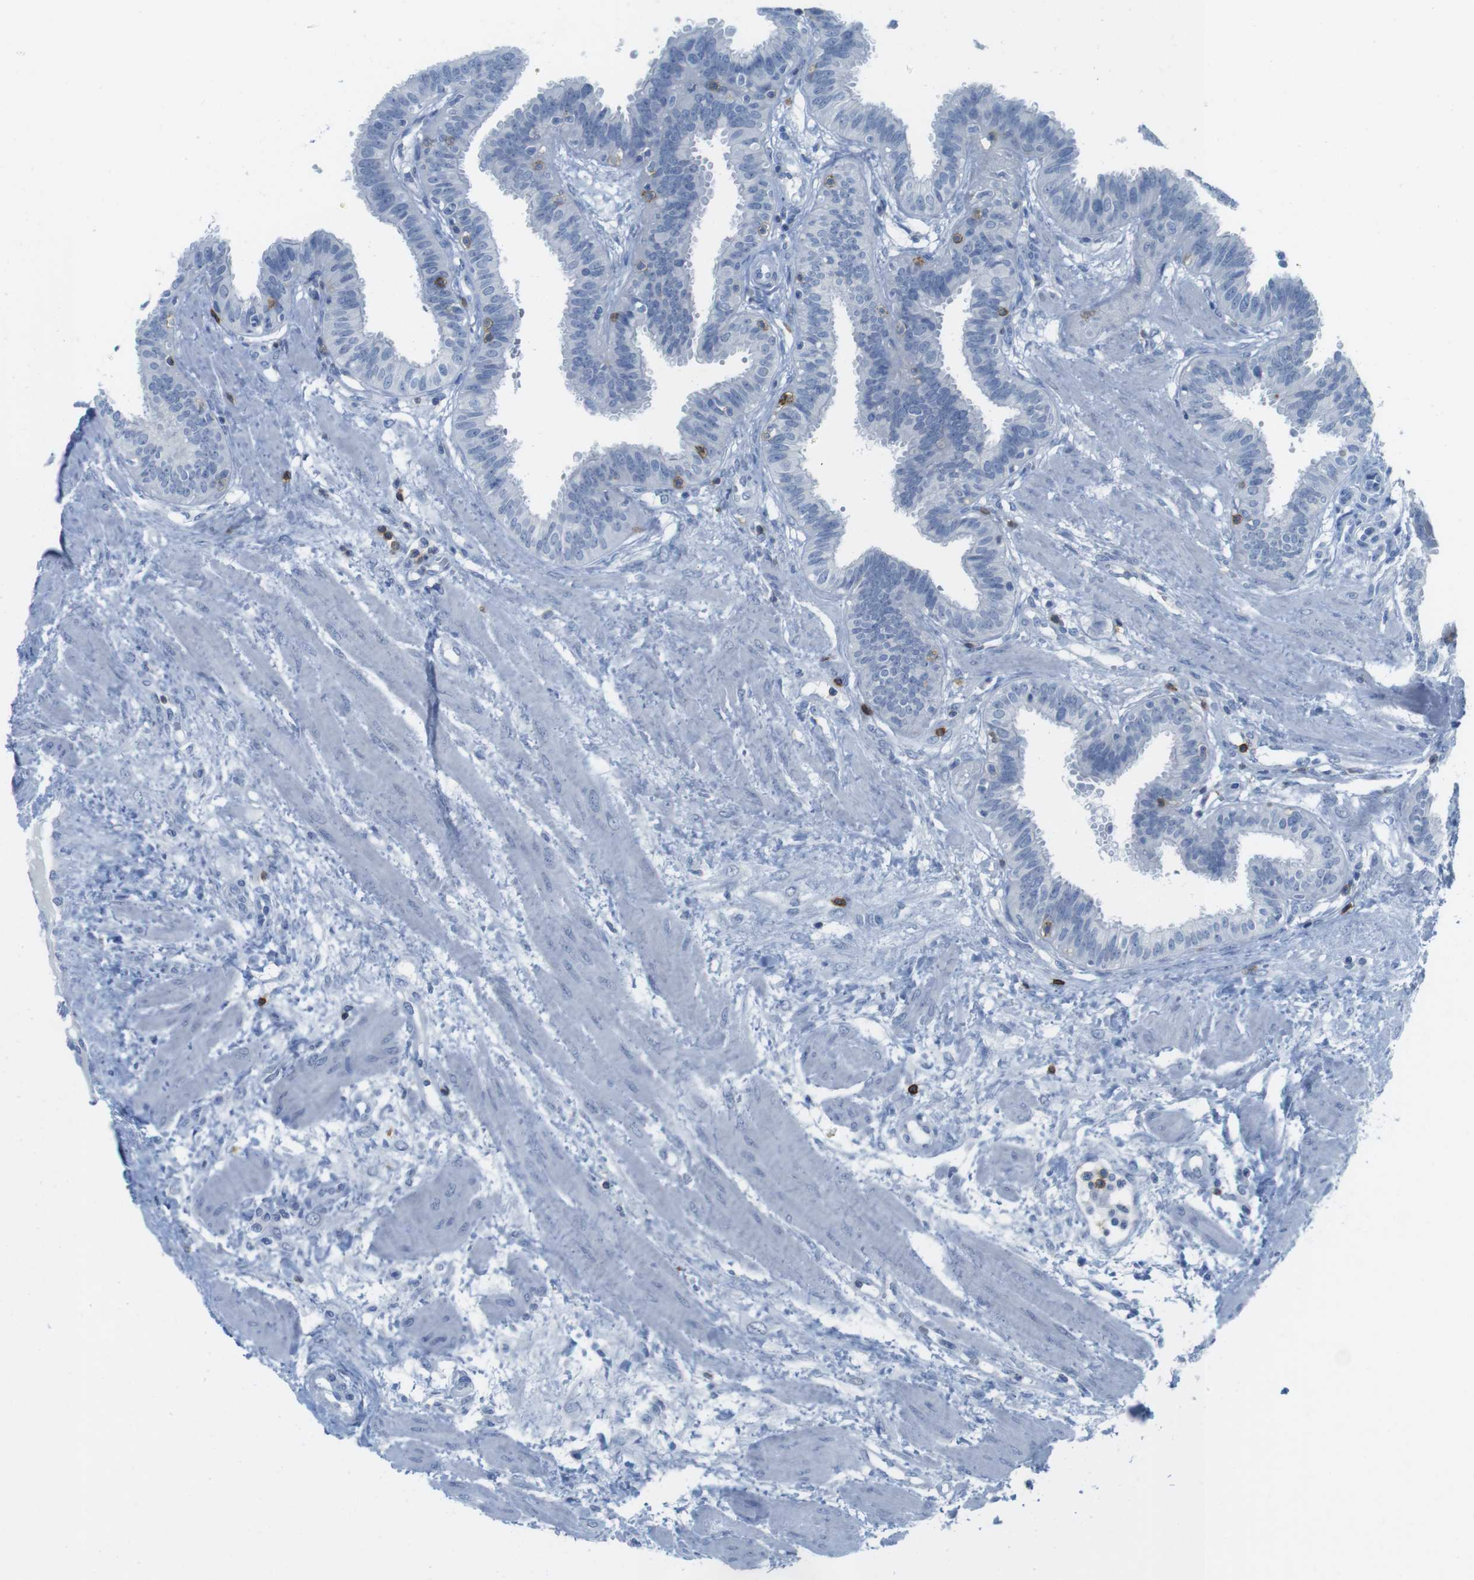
{"staining": {"intensity": "negative", "quantity": "none", "location": "none"}, "tissue": "fallopian tube", "cell_type": "Glandular cells", "image_type": "normal", "snomed": [{"axis": "morphology", "description": "Normal tissue, NOS"}, {"axis": "topography", "description": "Fallopian tube"}], "caption": "This is a histopathology image of immunohistochemistry staining of benign fallopian tube, which shows no positivity in glandular cells.", "gene": "CD5", "patient": {"sex": "female", "age": 32}}